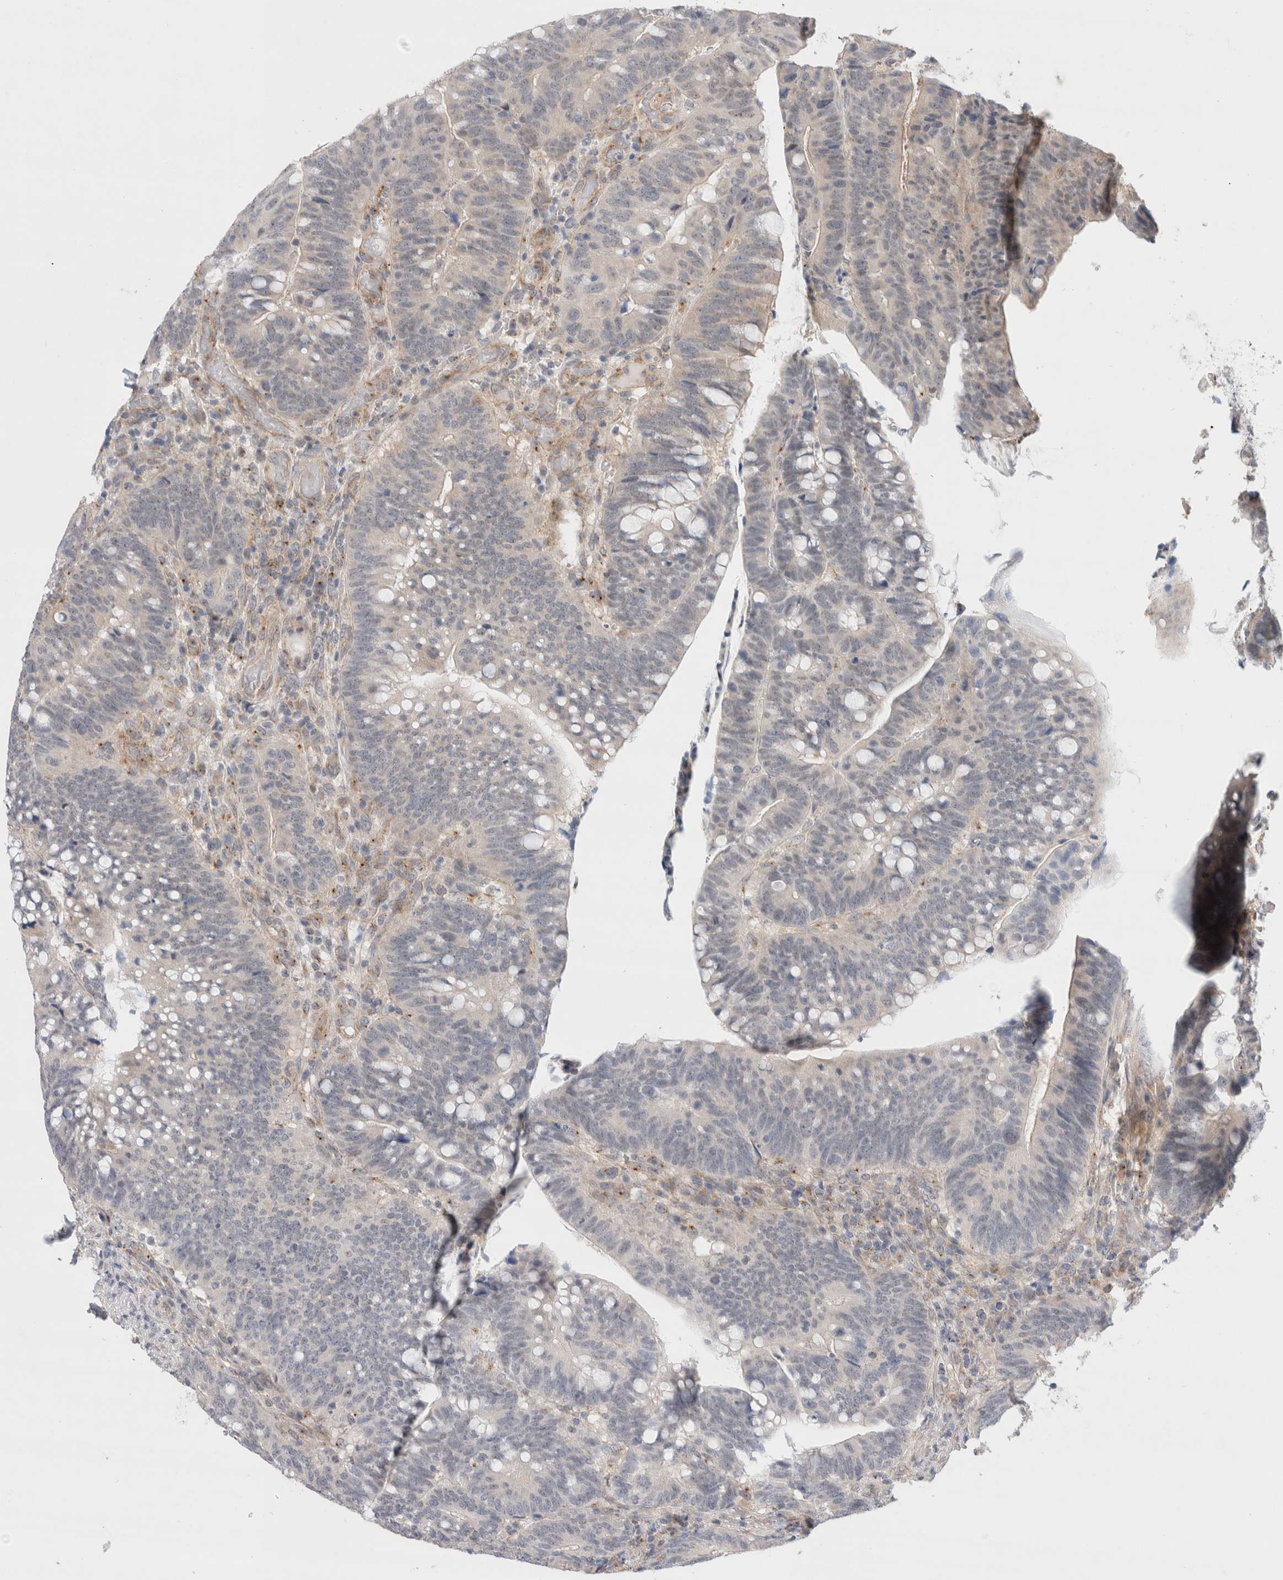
{"staining": {"intensity": "negative", "quantity": "none", "location": "none"}, "tissue": "colorectal cancer", "cell_type": "Tumor cells", "image_type": "cancer", "snomed": [{"axis": "morphology", "description": "Normal tissue, NOS"}, {"axis": "morphology", "description": "Adenocarcinoma, NOS"}, {"axis": "topography", "description": "Colon"}], "caption": "This is a histopathology image of immunohistochemistry (IHC) staining of colorectal cancer (adenocarcinoma), which shows no staining in tumor cells.", "gene": "BICD2", "patient": {"sex": "female", "age": 66}}